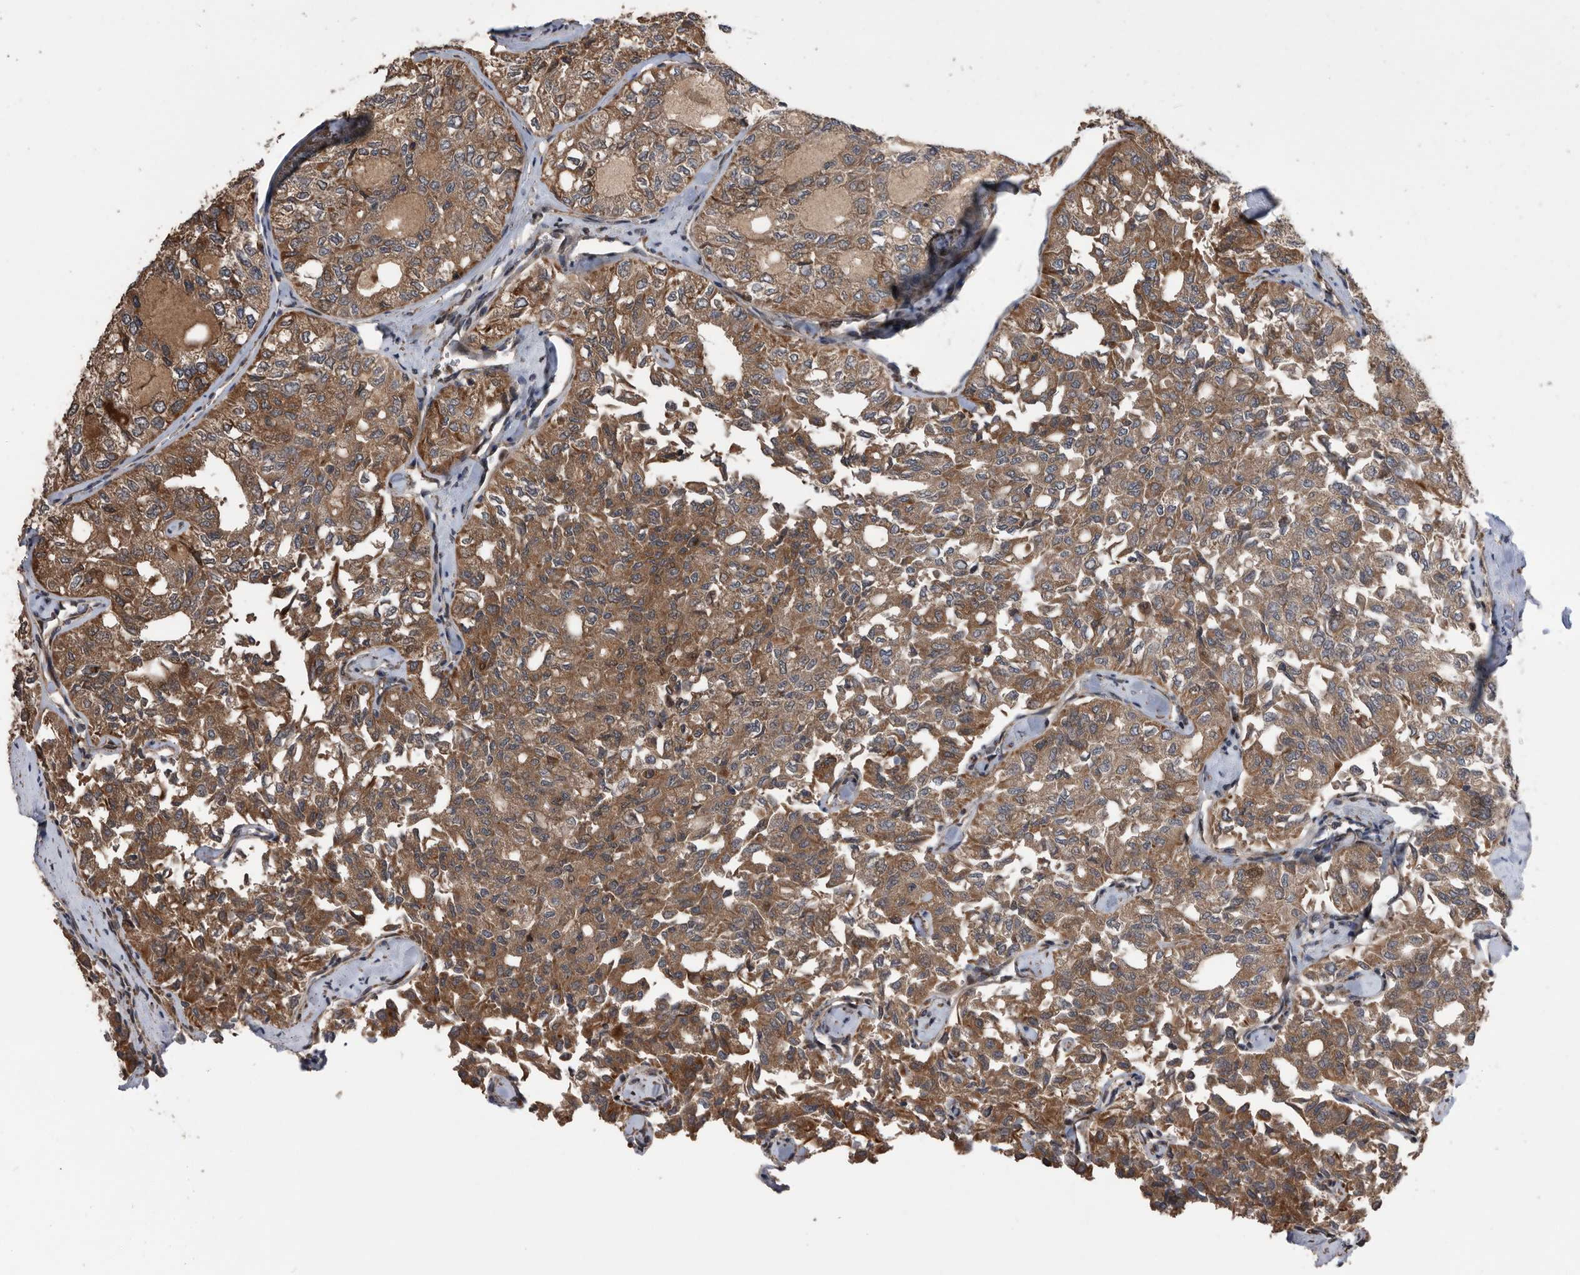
{"staining": {"intensity": "moderate", "quantity": ">75%", "location": "cytoplasmic/membranous"}, "tissue": "thyroid cancer", "cell_type": "Tumor cells", "image_type": "cancer", "snomed": [{"axis": "morphology", "description": "Follicular adenoma carcinoma, NOS"}, {"axis": "topography", "description": "Thyroid gland"}], "caption": "A brown stain highlights moderate cytoplasmic/membranous positivity of a protein in thyroid follicular adenoma carcinoma tumor cells.", "gene": "SERINC2", "patient": {"sex": "male", "age": 75}}